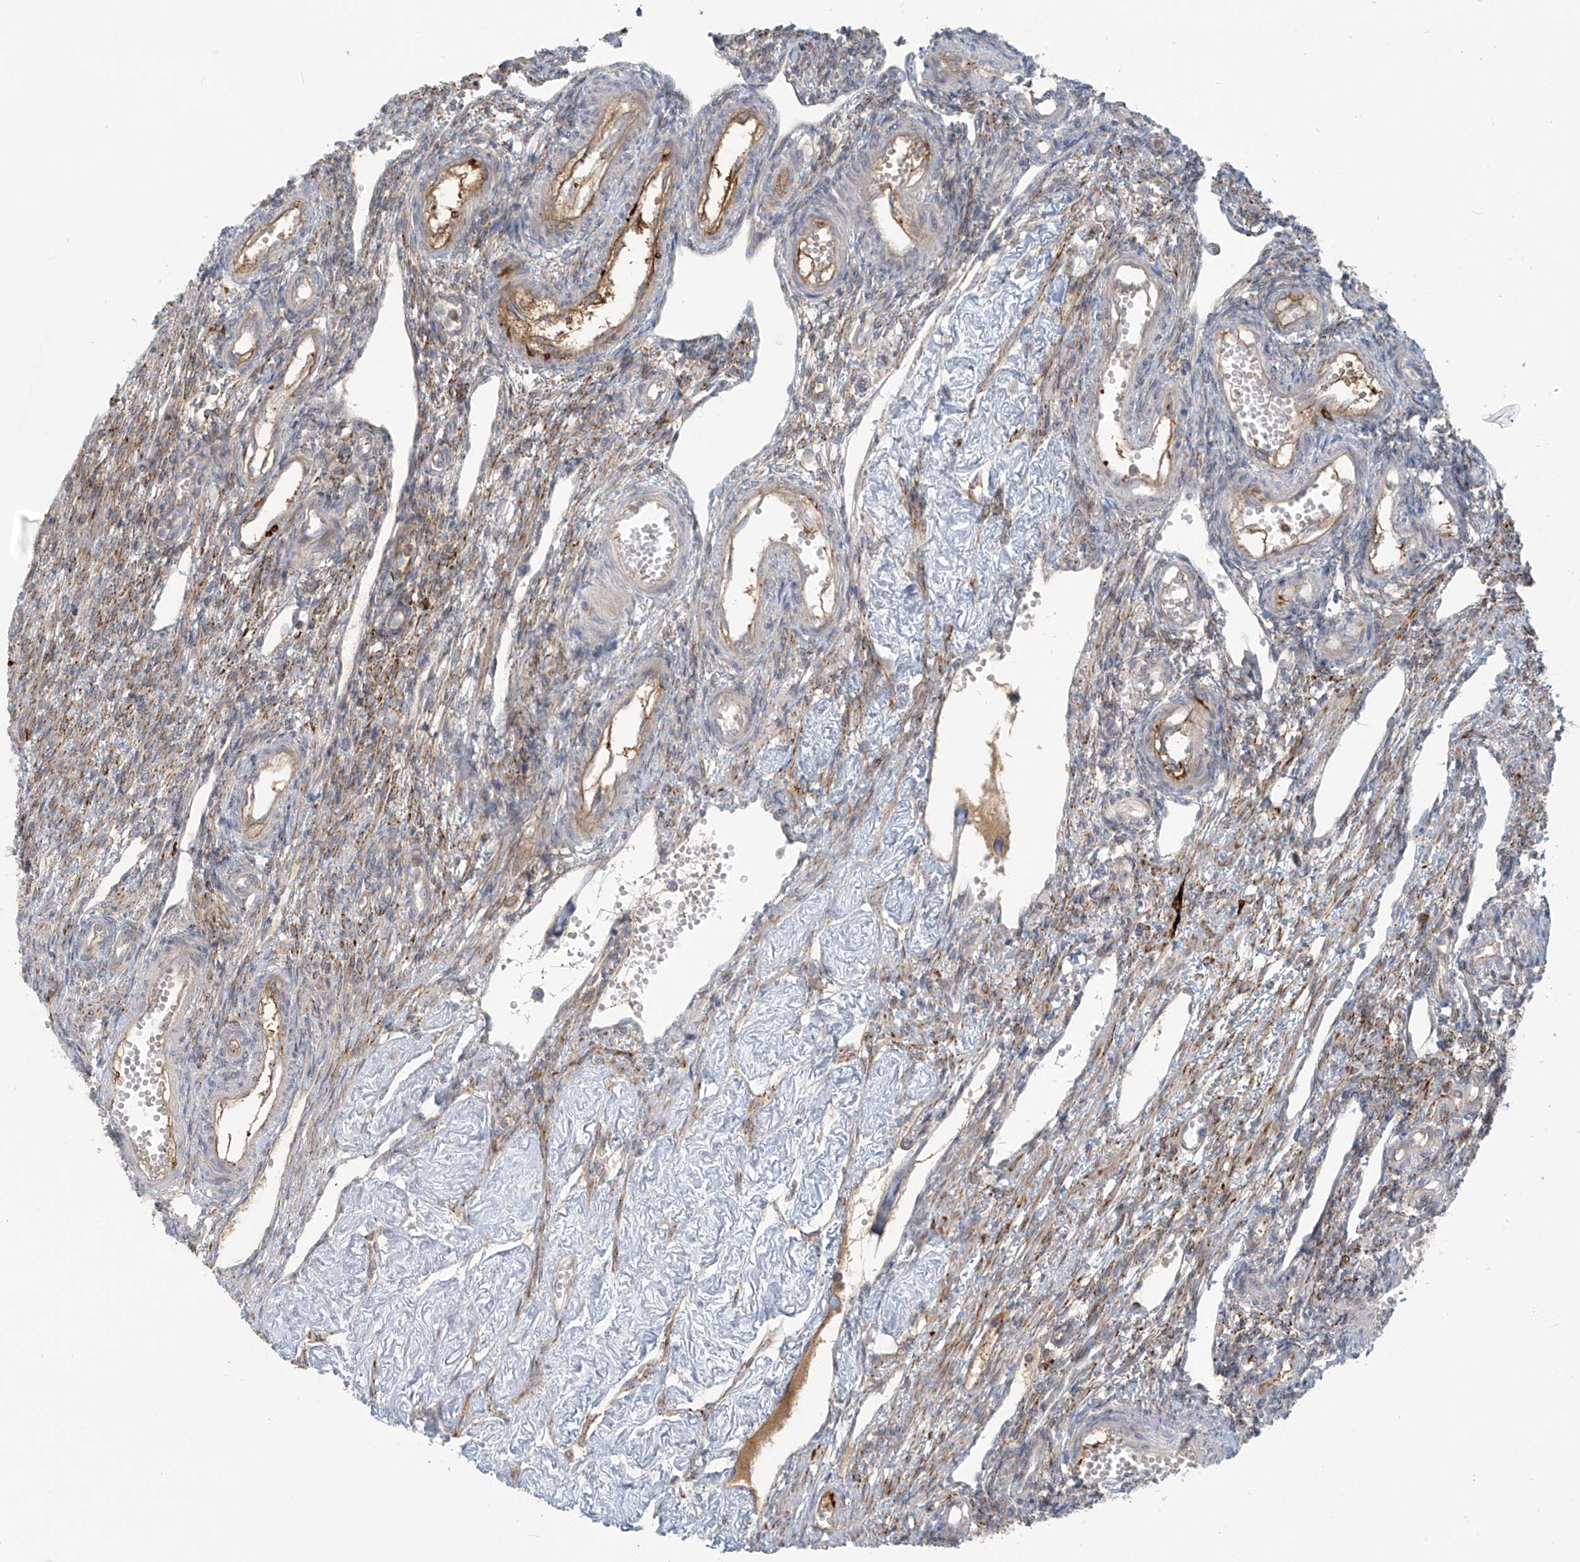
{"staining": {"intensity": "moderate", "quantity": "25%-75%", "location": "cytoplasmic/membranous"}, "tissue": "ovary", "cell_type": "Follicle cells", "image_type": "normal", "snomed": [{"axis": "morphology", "description": "Normal tissue, NOS"}, {"axis": "morphology", "description": "Cyst, NOS"}, {"axis": "topography", "description": "Ovary"}], "caption": "Moderate cytoplasmic/membranous positivity is present in about 25%-75% of follicle cells in normal ovary. (Stains: DAB (3,3'-diaminobenzidine) in brown, nuclei in blue, Microscopy: brightfield microscopy at high magnification).", "gene": "LZTS3", "patient": {"sex": "female", "age": 33}}